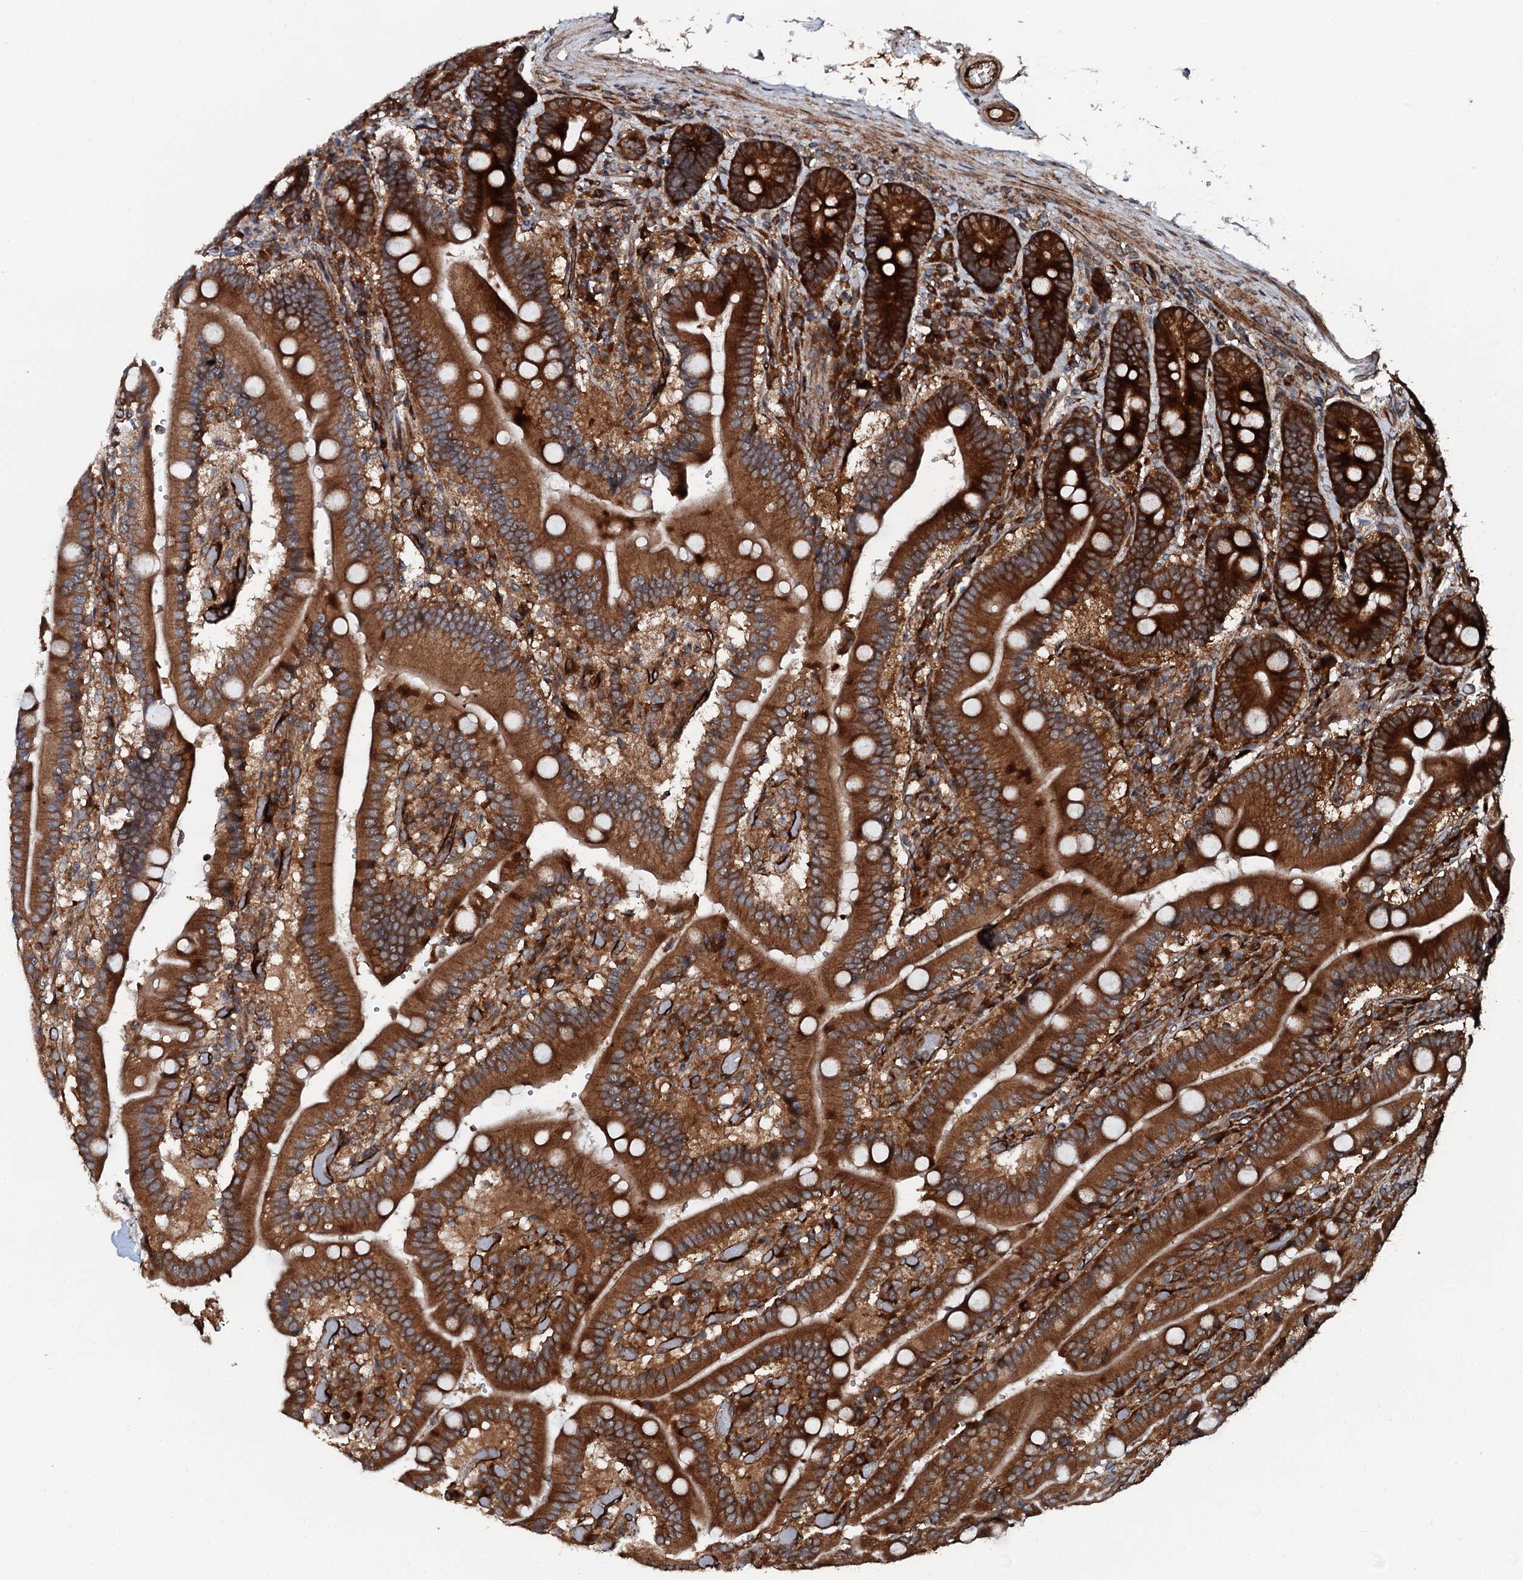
{"staining": {"intensity": "strong", "quantity": ">75%", "location": "cytoplasmic/membranous"}, "tissue": "duodenum", "cell_type": "Glandular cells", "image_type": "normal", "snomed": [{"axis": "morphology", "description": "Normal tissue, NOS"}, {"axis": "topography", "description": "Duodenum"}], "caption": "A high-resolution histopathology image shows immunohistochemistry staining of benign duodenum, which exhibits strong cytoplasmic/membranous positivity in about >75% of glandular cells.", "gene": "FLYWCH1", "patient": {"sex": "female", "age": 62}}